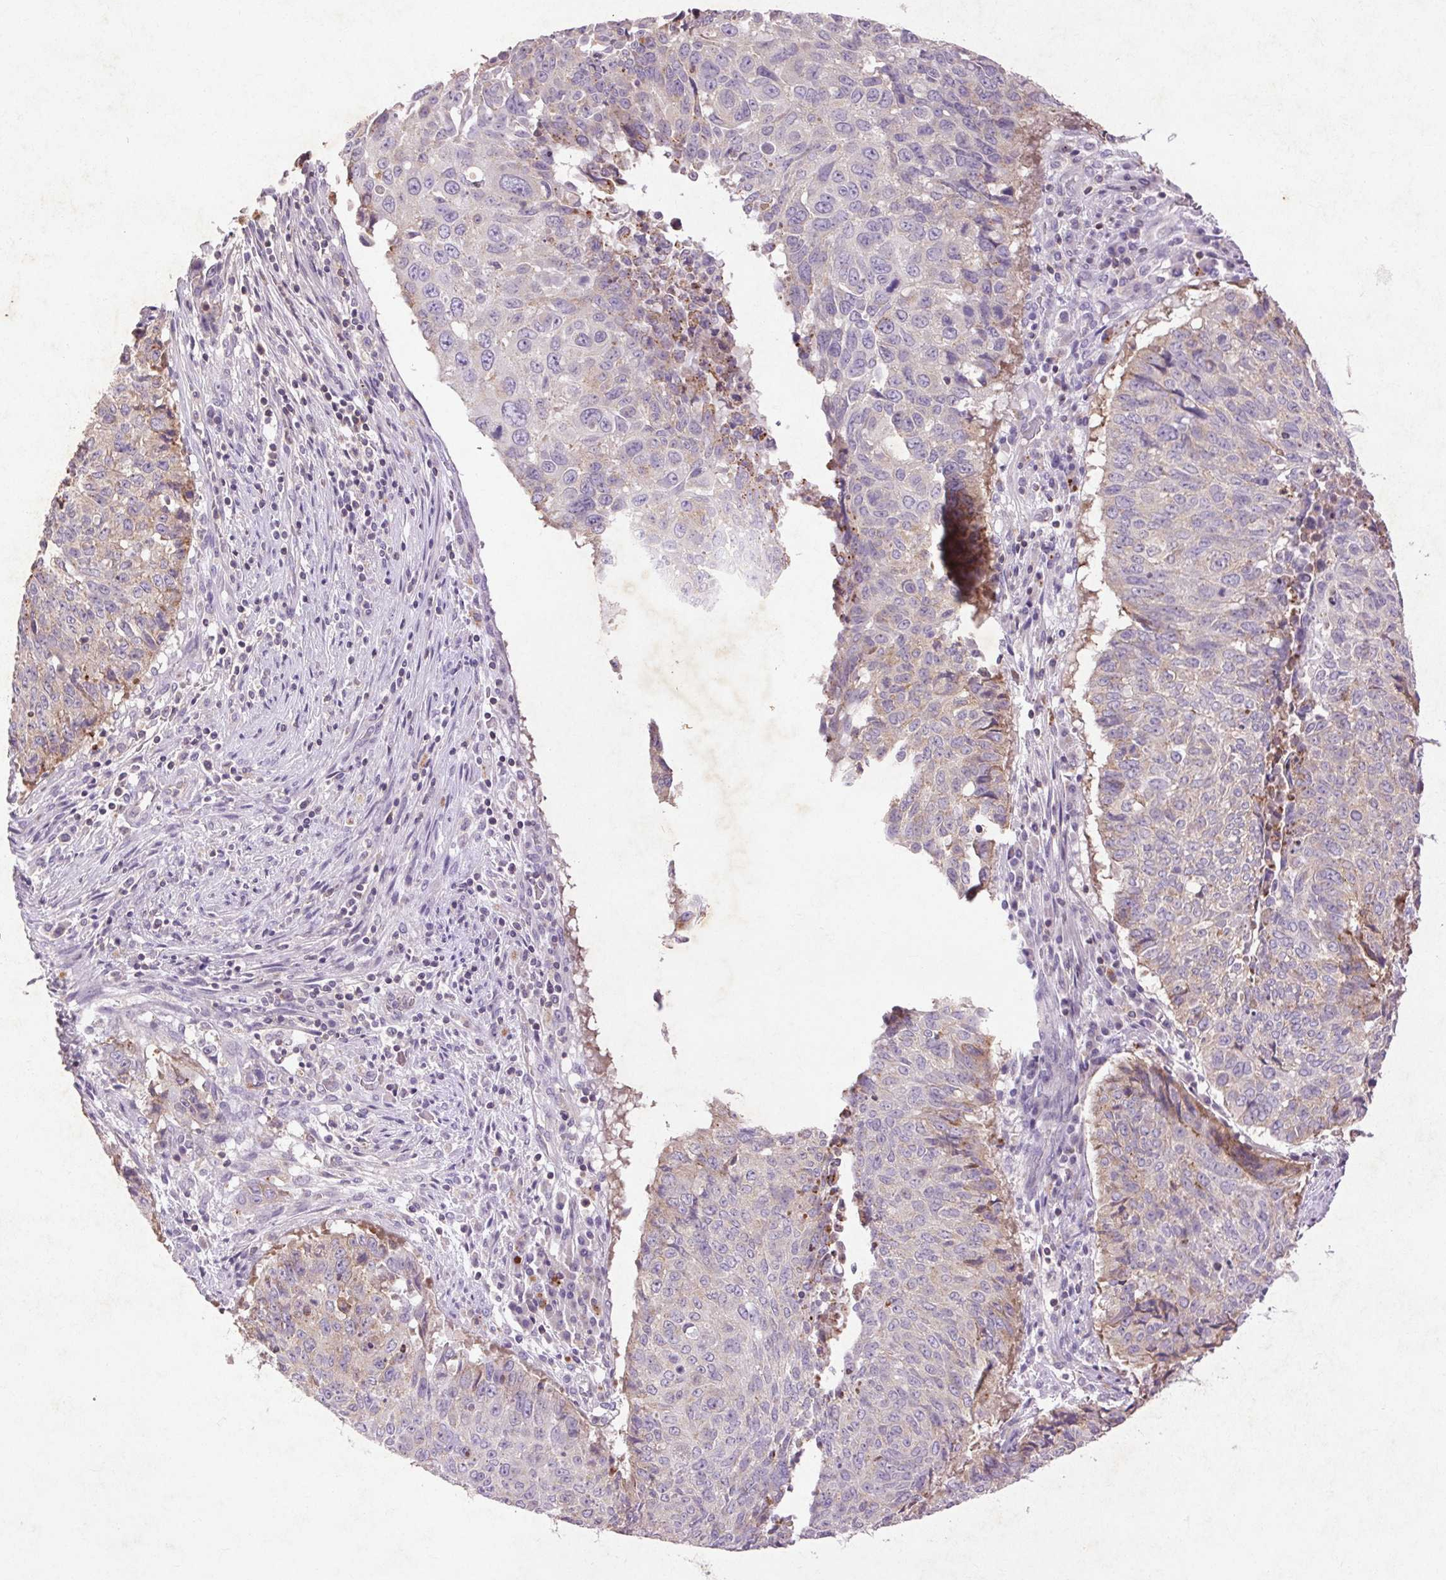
{"staining": {"intensity": "weak", "quantity": "<25%", "location": "cytoplasmic/membranous"}, "tissue": "lung cancer", "cell_type": "Tumor cells", "image_type": "cancer", "snomed": [{"axis": "morphology", "description": "Normal tissue, NOS"}, {"axis": "morphology", "description": "Squamous cell carcinoma, NOS"}, {"axis": "topography", "description": "Bronchus"}, {"axis": "topography", "description": "Lung"}], "caption": "Squamous cell carcinoma (lung) was stained to show a protein in brown. There is no significant staining in tumor cells.", "gene": "FNDC7", "patient": {"sex": "male", "age": 64}}